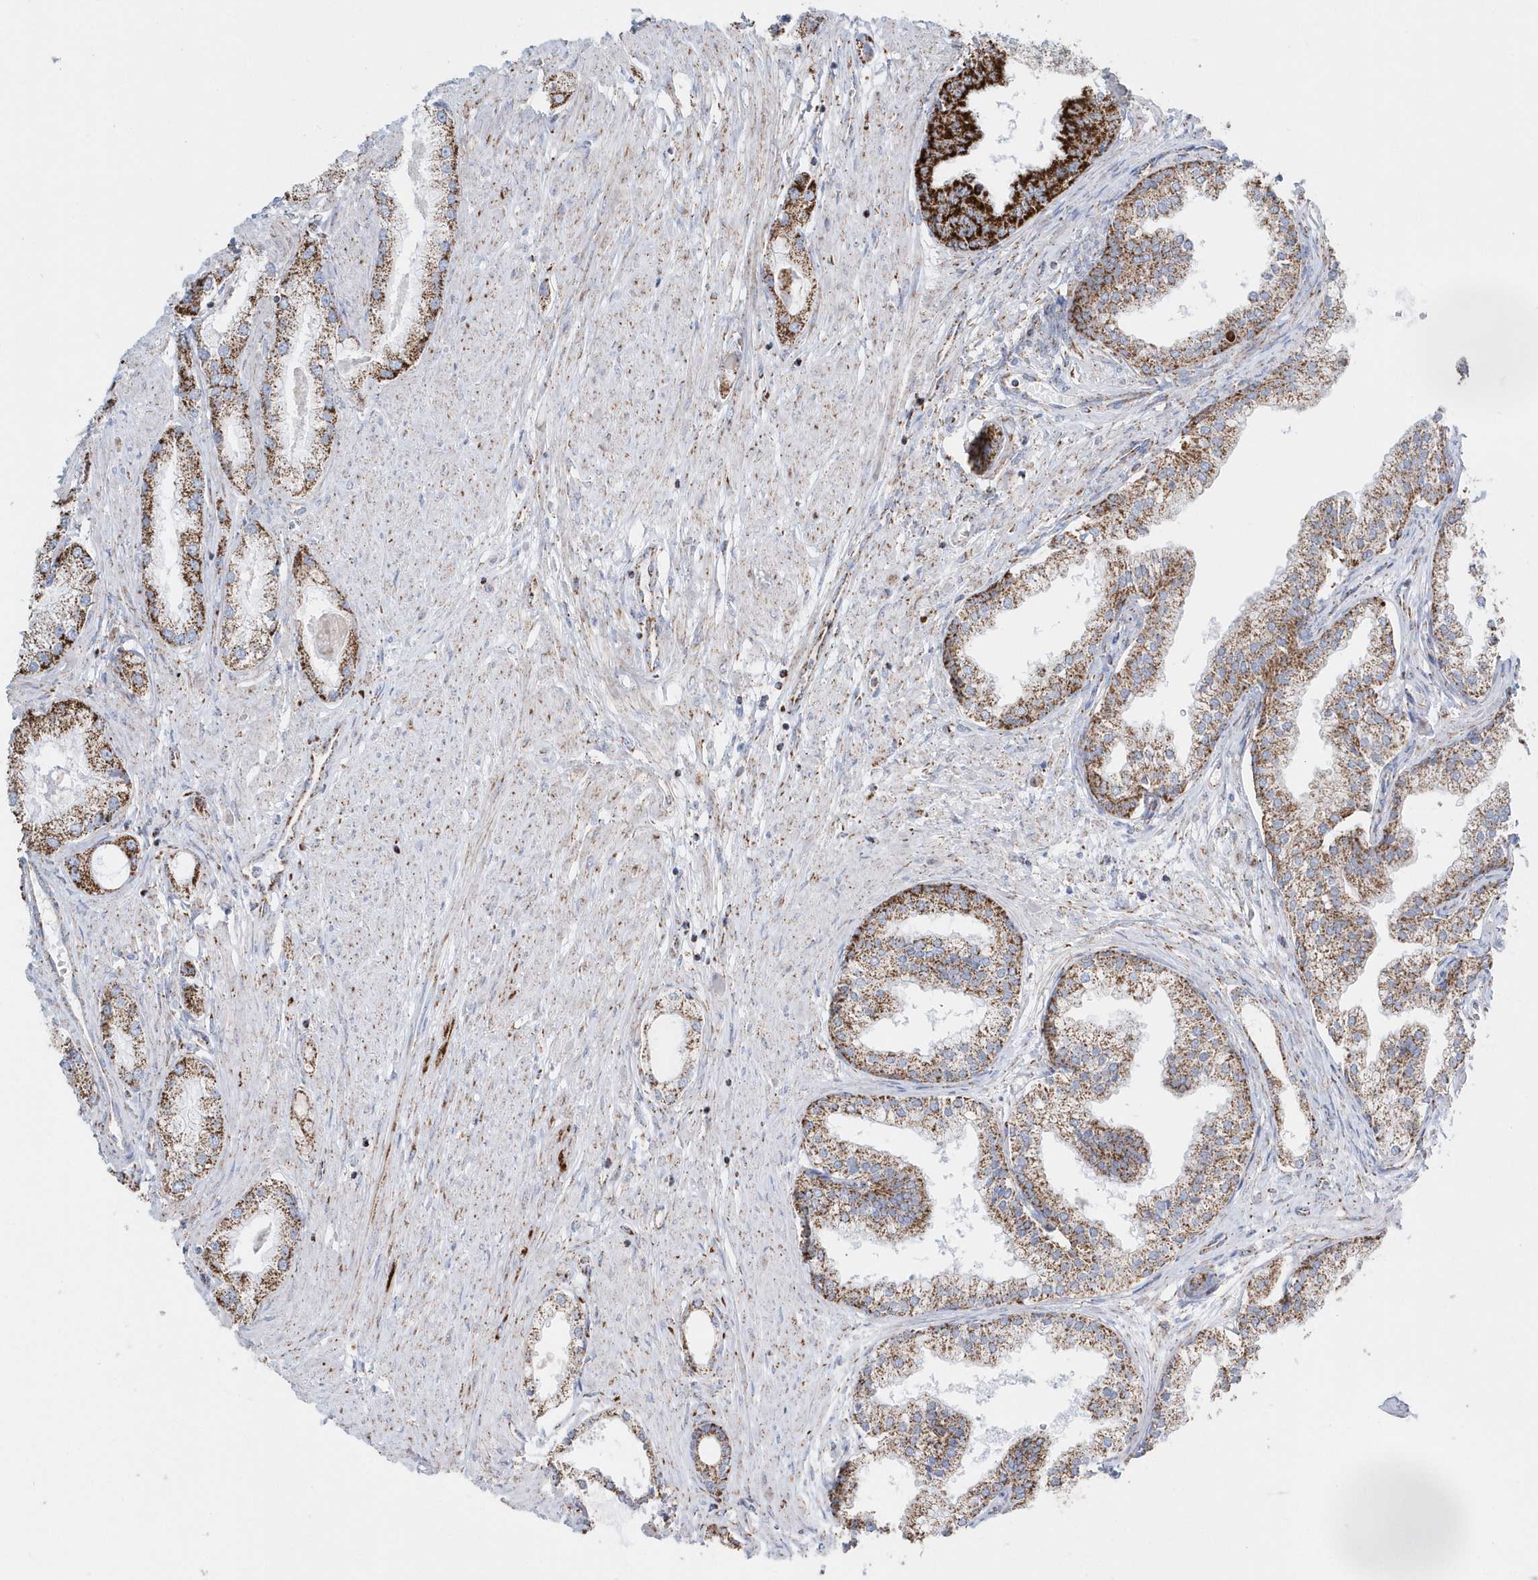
{"staining": {"intensity": "moderate", "quantity": ">75%", "location": "cytoplasmic/membranous"}, "tissue": "prostate cancer", "cell_type": "Tumor cells", "image_type": "cancer", "snomed": [{"axis": "morphology", "description": "Adenocarcinoma, Low grade"}, {"axis": "topography", "description": "Prostate"}], "caption": "A photomicrograph of human prostate low-grade adenocarcinoma stained for a protein exhibits moderate cytoplasmic/membranous brown staining in tumor cells.", "gene": "TMCO6", "patient": {"sex": "male", "age": 63}}